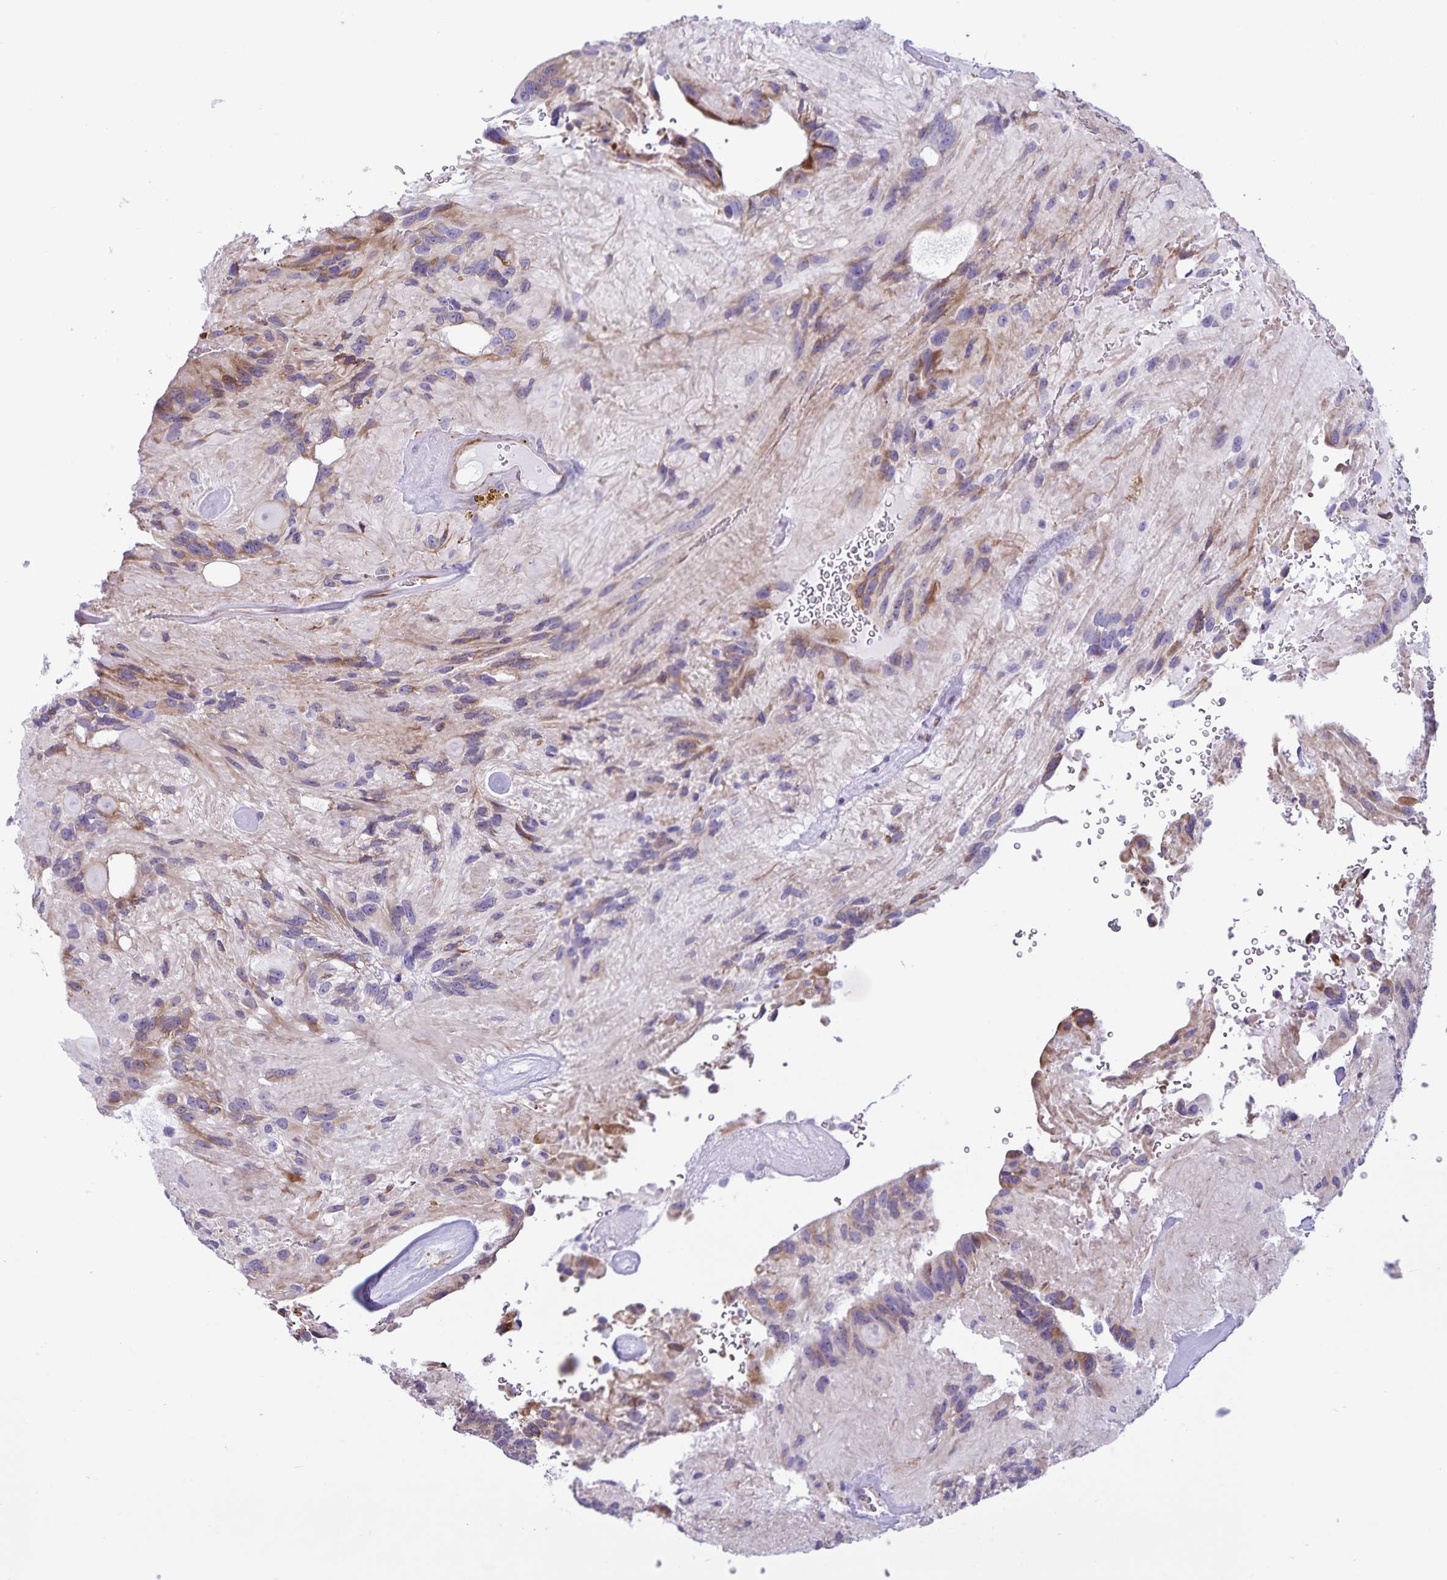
{"staining": {"intensity": "moderate", "quantity": ">75%", "location": "cytoplasmic/membranous"}, "tissue": "glioma", "cell_type": "Tumor cells", "image_type": "cancer", "snomed": [{"axis": "morphology", "description": "Glioma, malignant, Low grade"}, {"axis": "topography", "description": "Brain"}], "caption": "Malignant glioma (low-grade) was stained to show a protein in brown. There is medium levels of moderate cytoplasmic/membranous staining in approximately >75% of tumor cells. Using DAB (3,3'-diaminobenzidine) (brown) and hematoxylin (blue) stains, captured at high magnification using brightfield microscopy.", "gene": "RCN1", "patient": {"sex": "male", "age": 31}}